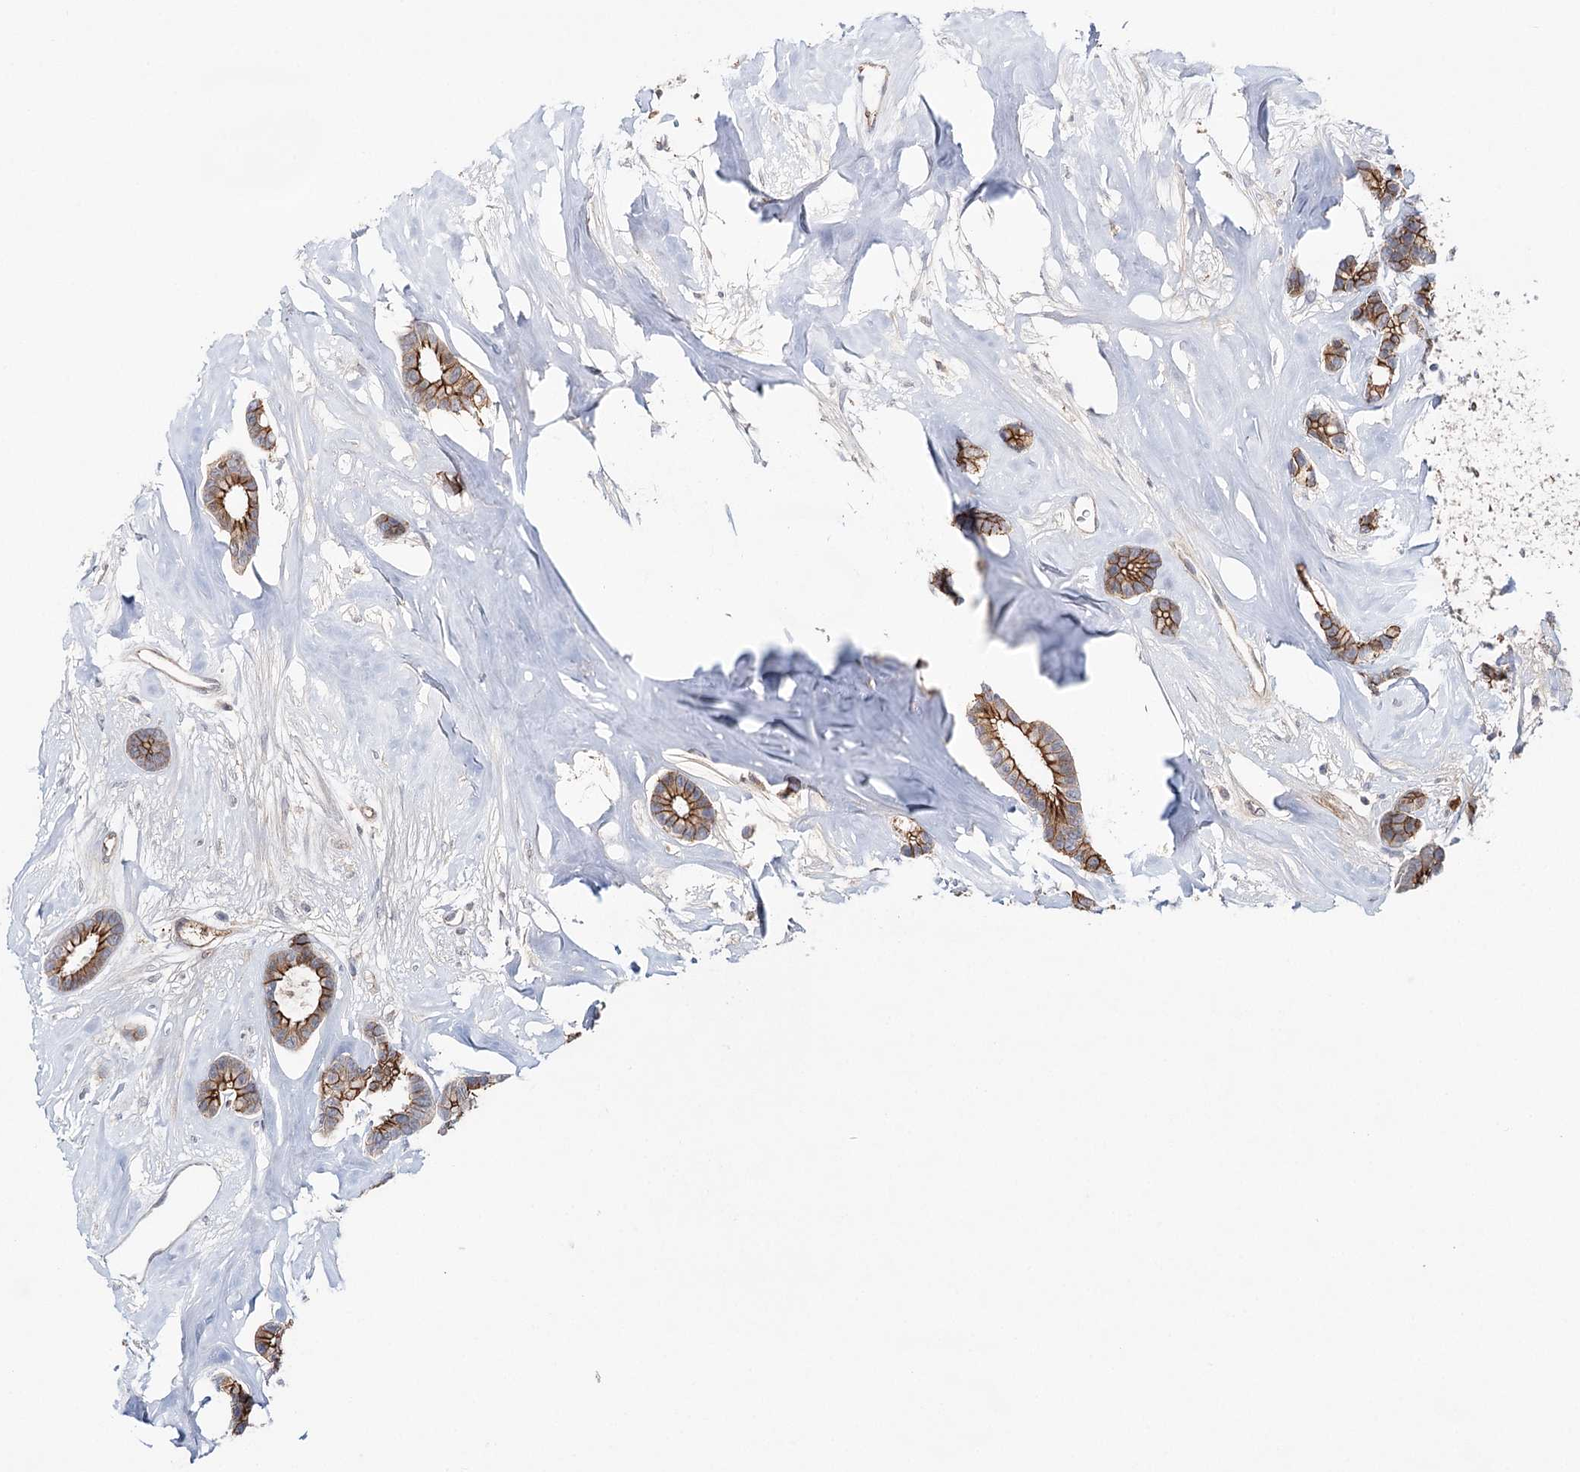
{"staining": {"intensity": "moderate", "quantity": ">75%", "location": "cytoplasmic/membranous"}, "tissue": "breast cancer", "cell_type": "Tumor cells", "image_type": "cancer", "snomed": [{"axis": "morphology", "description": "Duct carcinoma"}, {"axis": "topography", "description": "Breast"}], "caption": "The immunohistochemical stain labels moderate cytoplasmic/membranous positivity in tumor cells of breast cancer tissue.", "gene": "PKP4", "patient": {"sex": "female", "age": 87}}